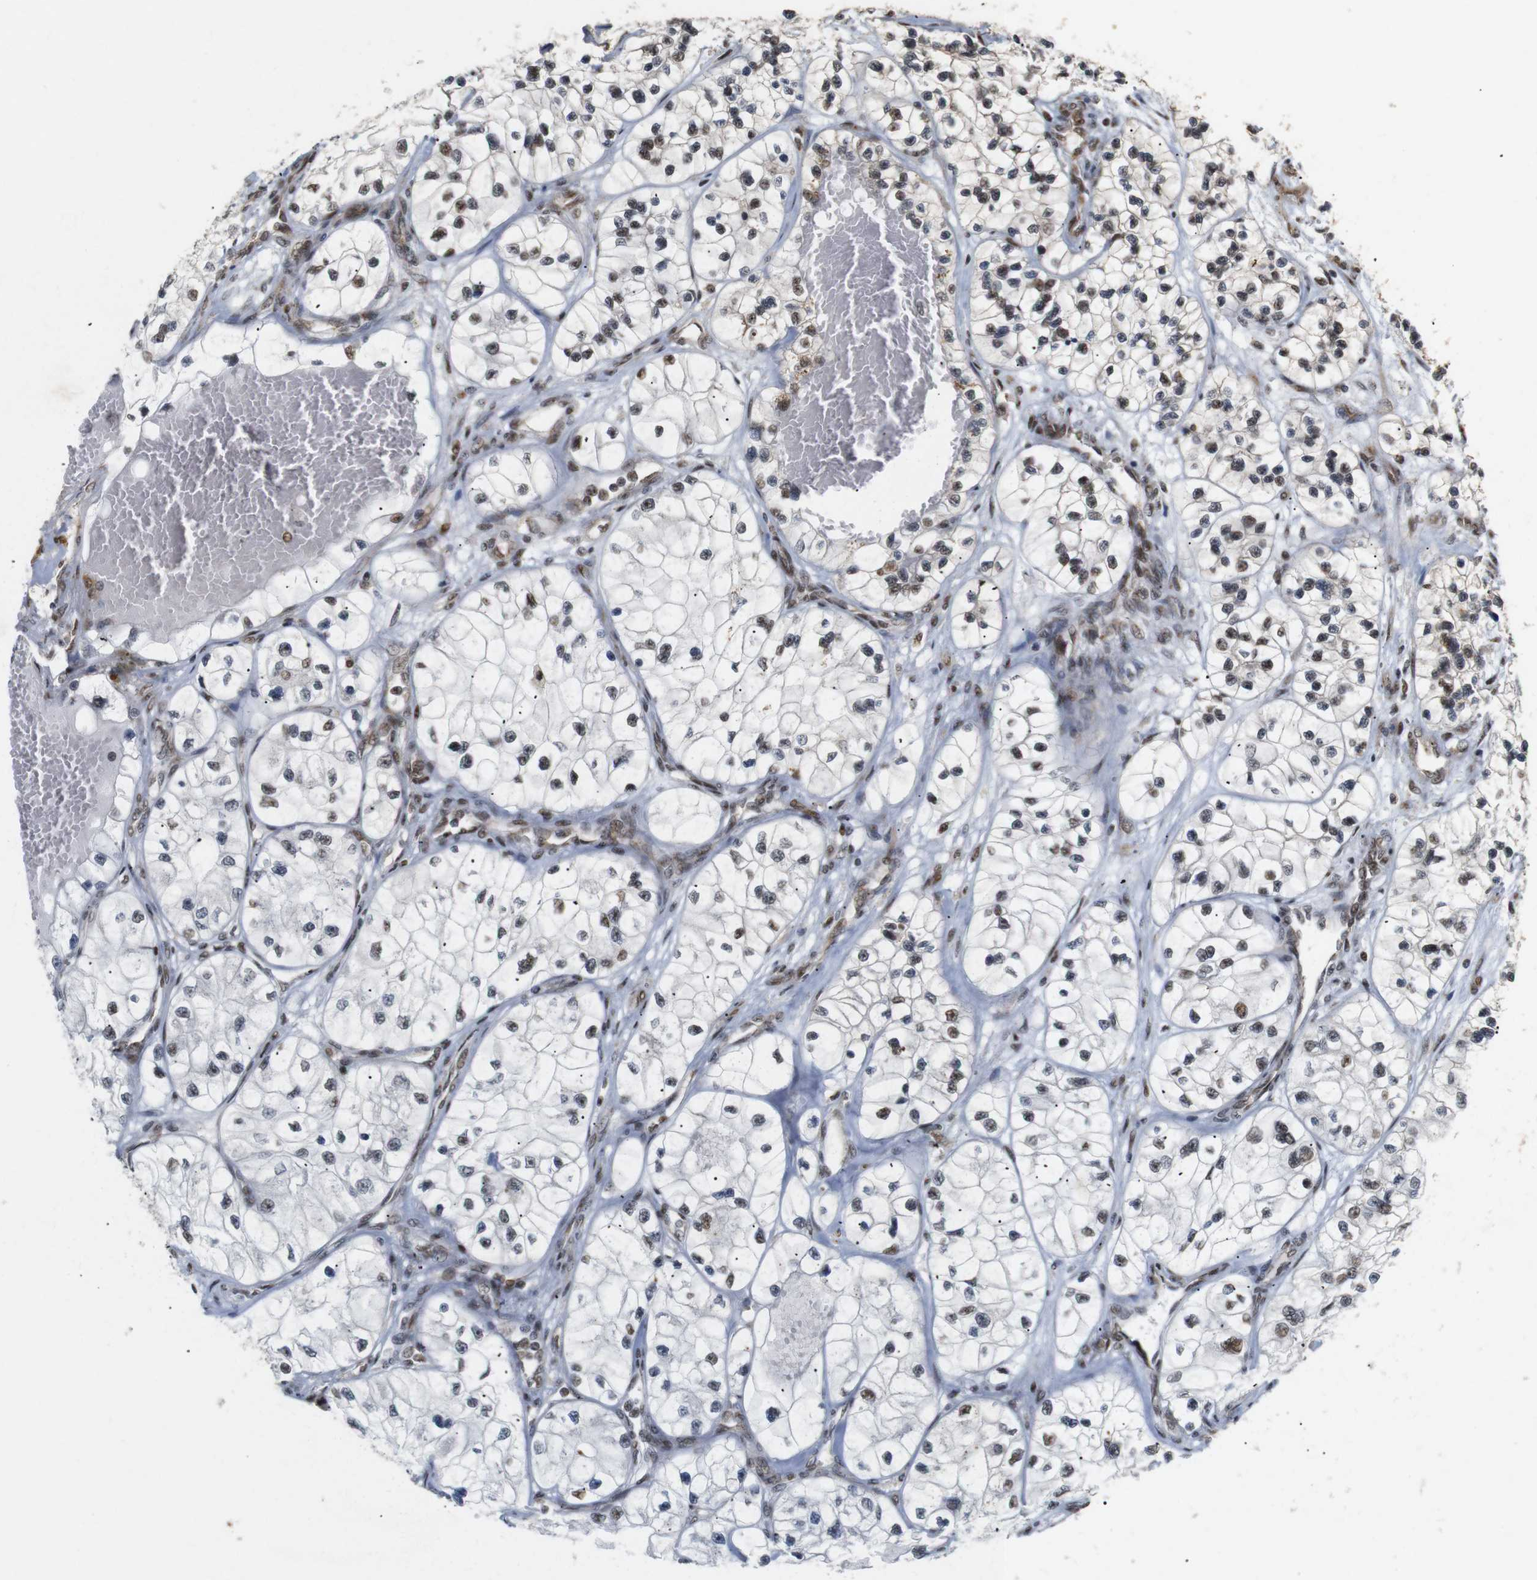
{"staining": {"intensity": "moderate", "quantity": "<25%", "location": "nuclear"}, "tissue": "renal cancer", "cell_type": "Tumor cells", "image_type": "cancer", "snomed": [{"axis": "morphology", "description": "Adenocarcinoma, NOS"}, {"axis": "topography", "description": "Kidney"}], "caption": "A high-resolution micrograph shows immunohistochemistry staining of renal adenocarcinoma, which shows moderate nuclear positivity in approximately <25% of tumor cells.", "gene": "PYM1", "patient": {"sex": "female", "age": 57}}